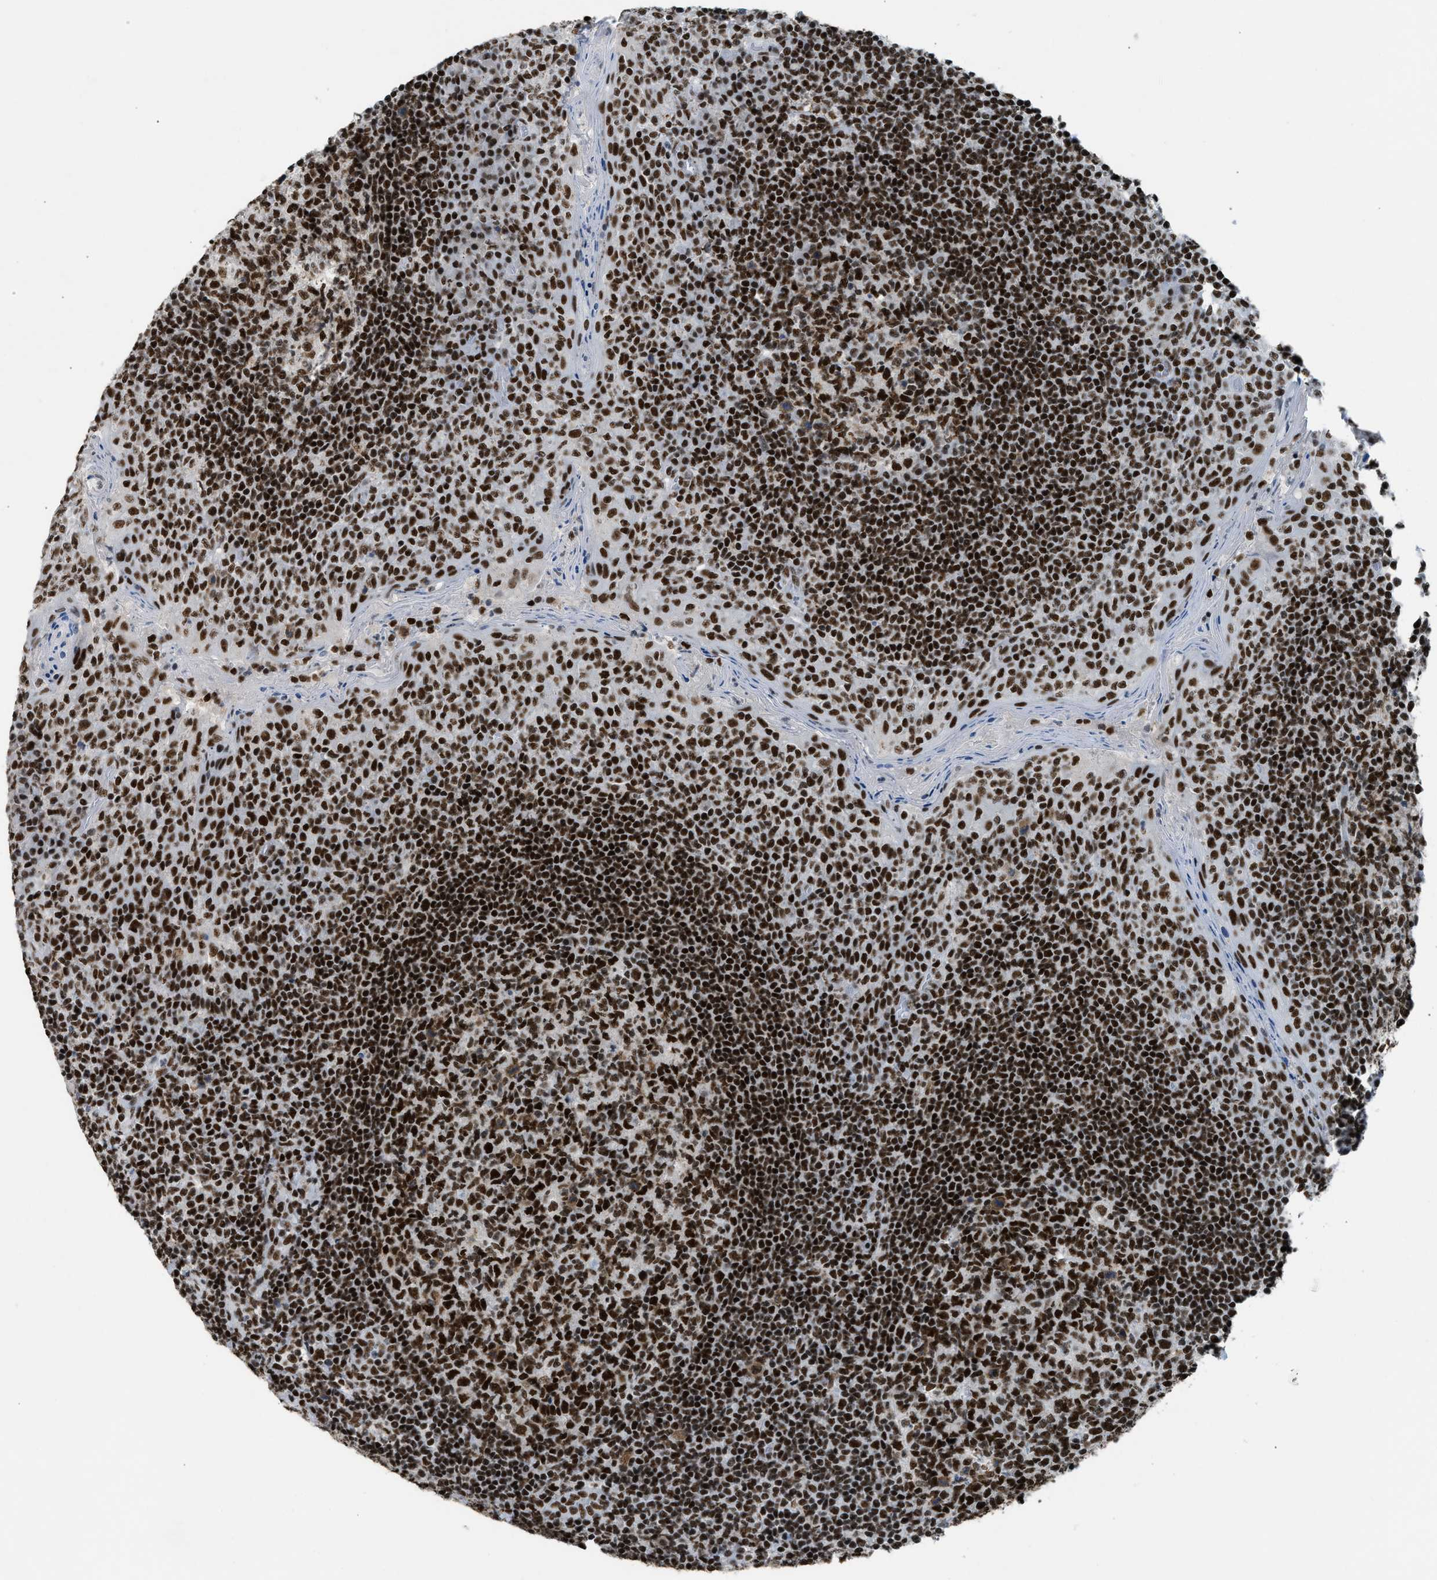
{"staining": {"intensity": "strong", "quantity": ">75%", "location": "nuclear"}, "tissue": "tonsil", "cell_type": "Germinal center cells", "image_type": "normal", "snomed": [{"axis": "morphology", "description": "Normal tissue, NOS"}, {"axis": "topography", "description": "Tonsil"}], "caption": "This photomicrograph reveals immunohistochemistry (IHC) staining of normal human tonsil, with high strong nuclear positivity in approximately >75% of germinal center cells.", "gene": "SCAF4", "patient": {"sex": "female", "age": 19}}